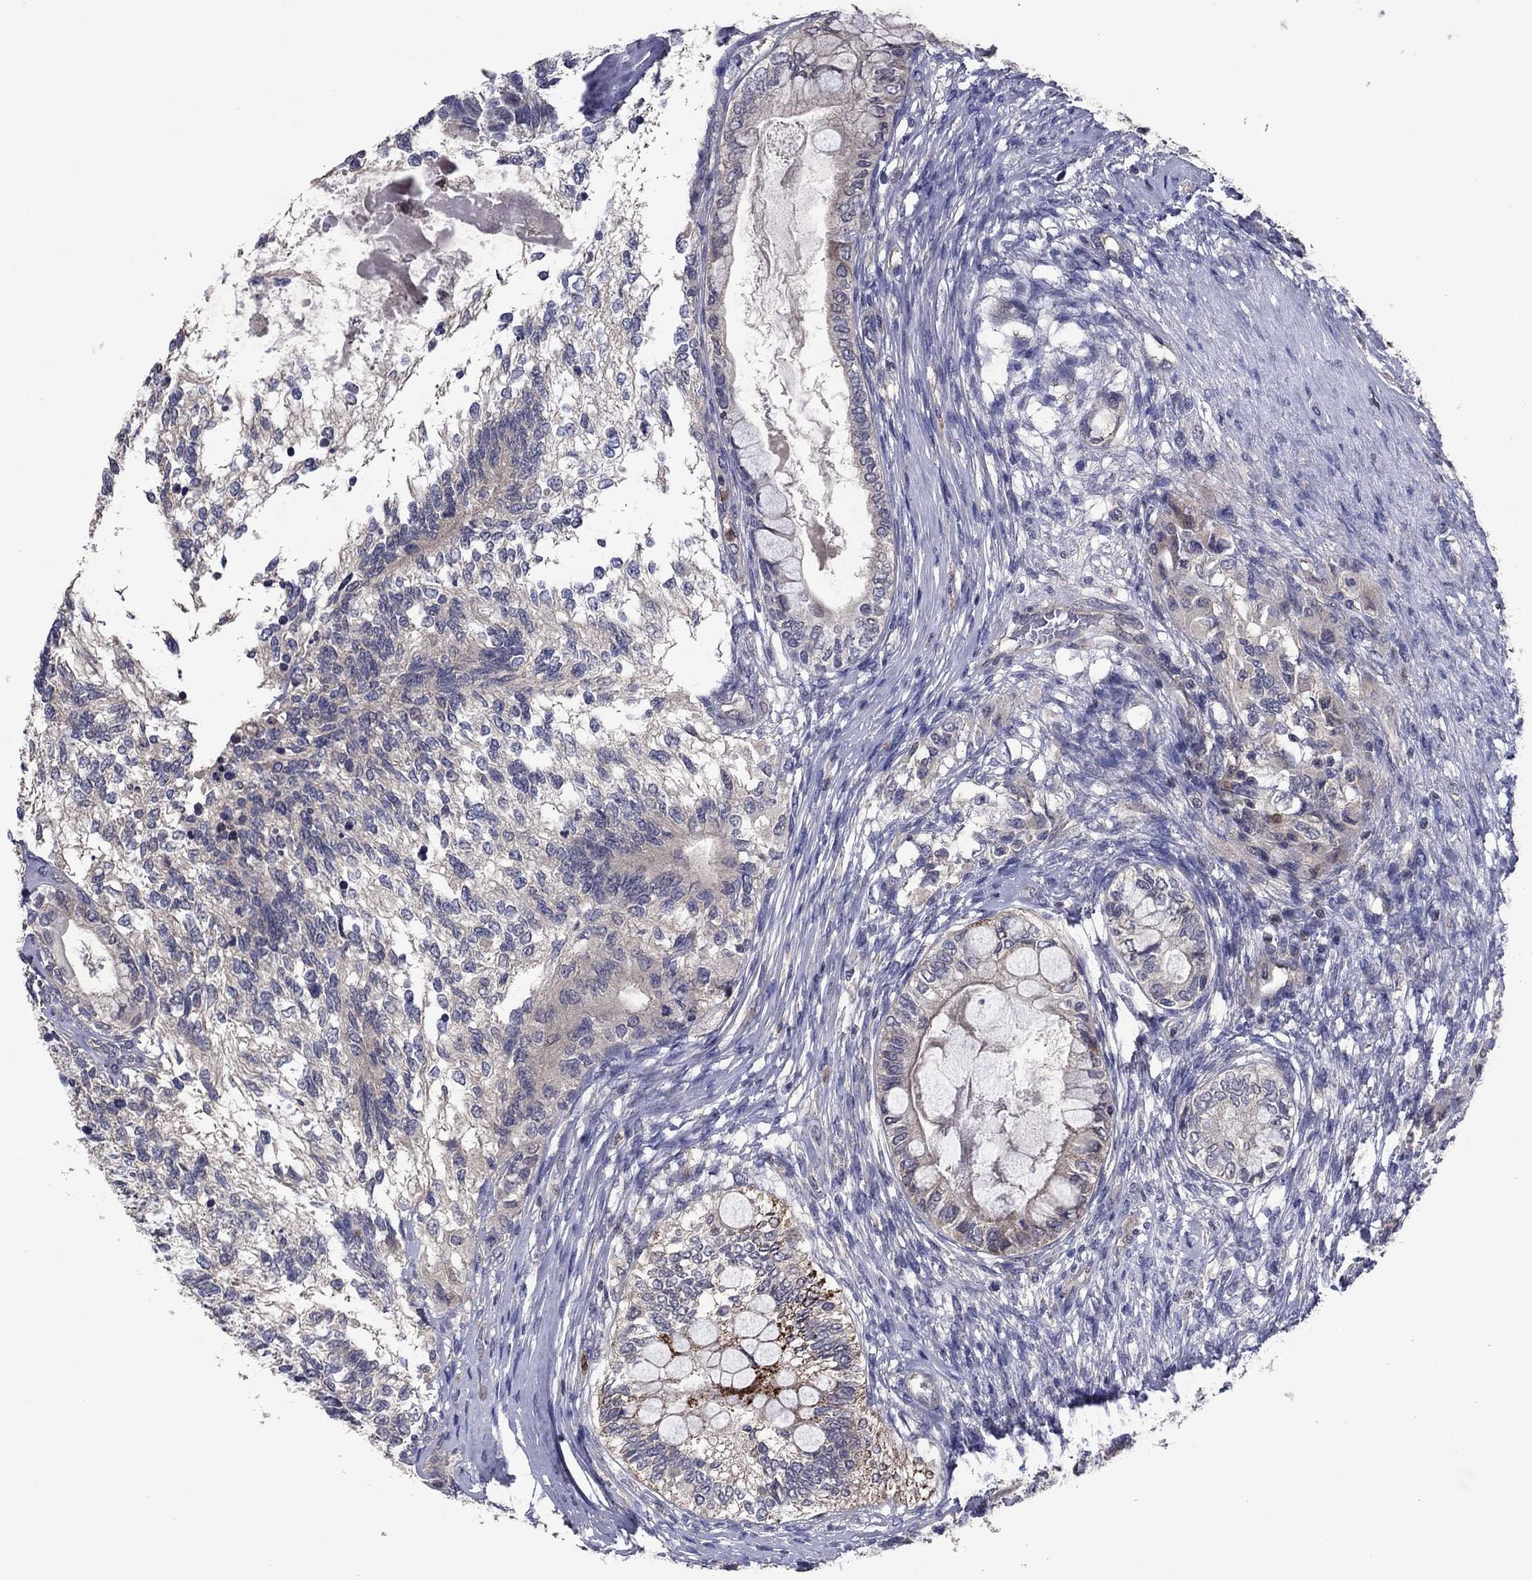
{"staining": {"intensity": "negative", "quantity": "none", "location": "none"}, "tissue": "testis cancer", "cell_type": "Tumor cells", "image_type": "cancer", "snomed": [{"axis": "morphology", "description": "Seminoma, NOS"}, {"axis": "morphology", "description": "Carcinoma, Embryonal, NOS"}, {"axis": "topography", "description": "Testis"}], "caption": "The histopathology image exhibits no significant expression in tumor cells of testis embryonal carcinoma. (Stains: DAB immunohistochemistry (IHC) with hematoxylin counter stain, Microscopy: brightfield microscopy at high magnification).", "gene": "MSRB1", "patient": {"sex": "male", "age": 41}}